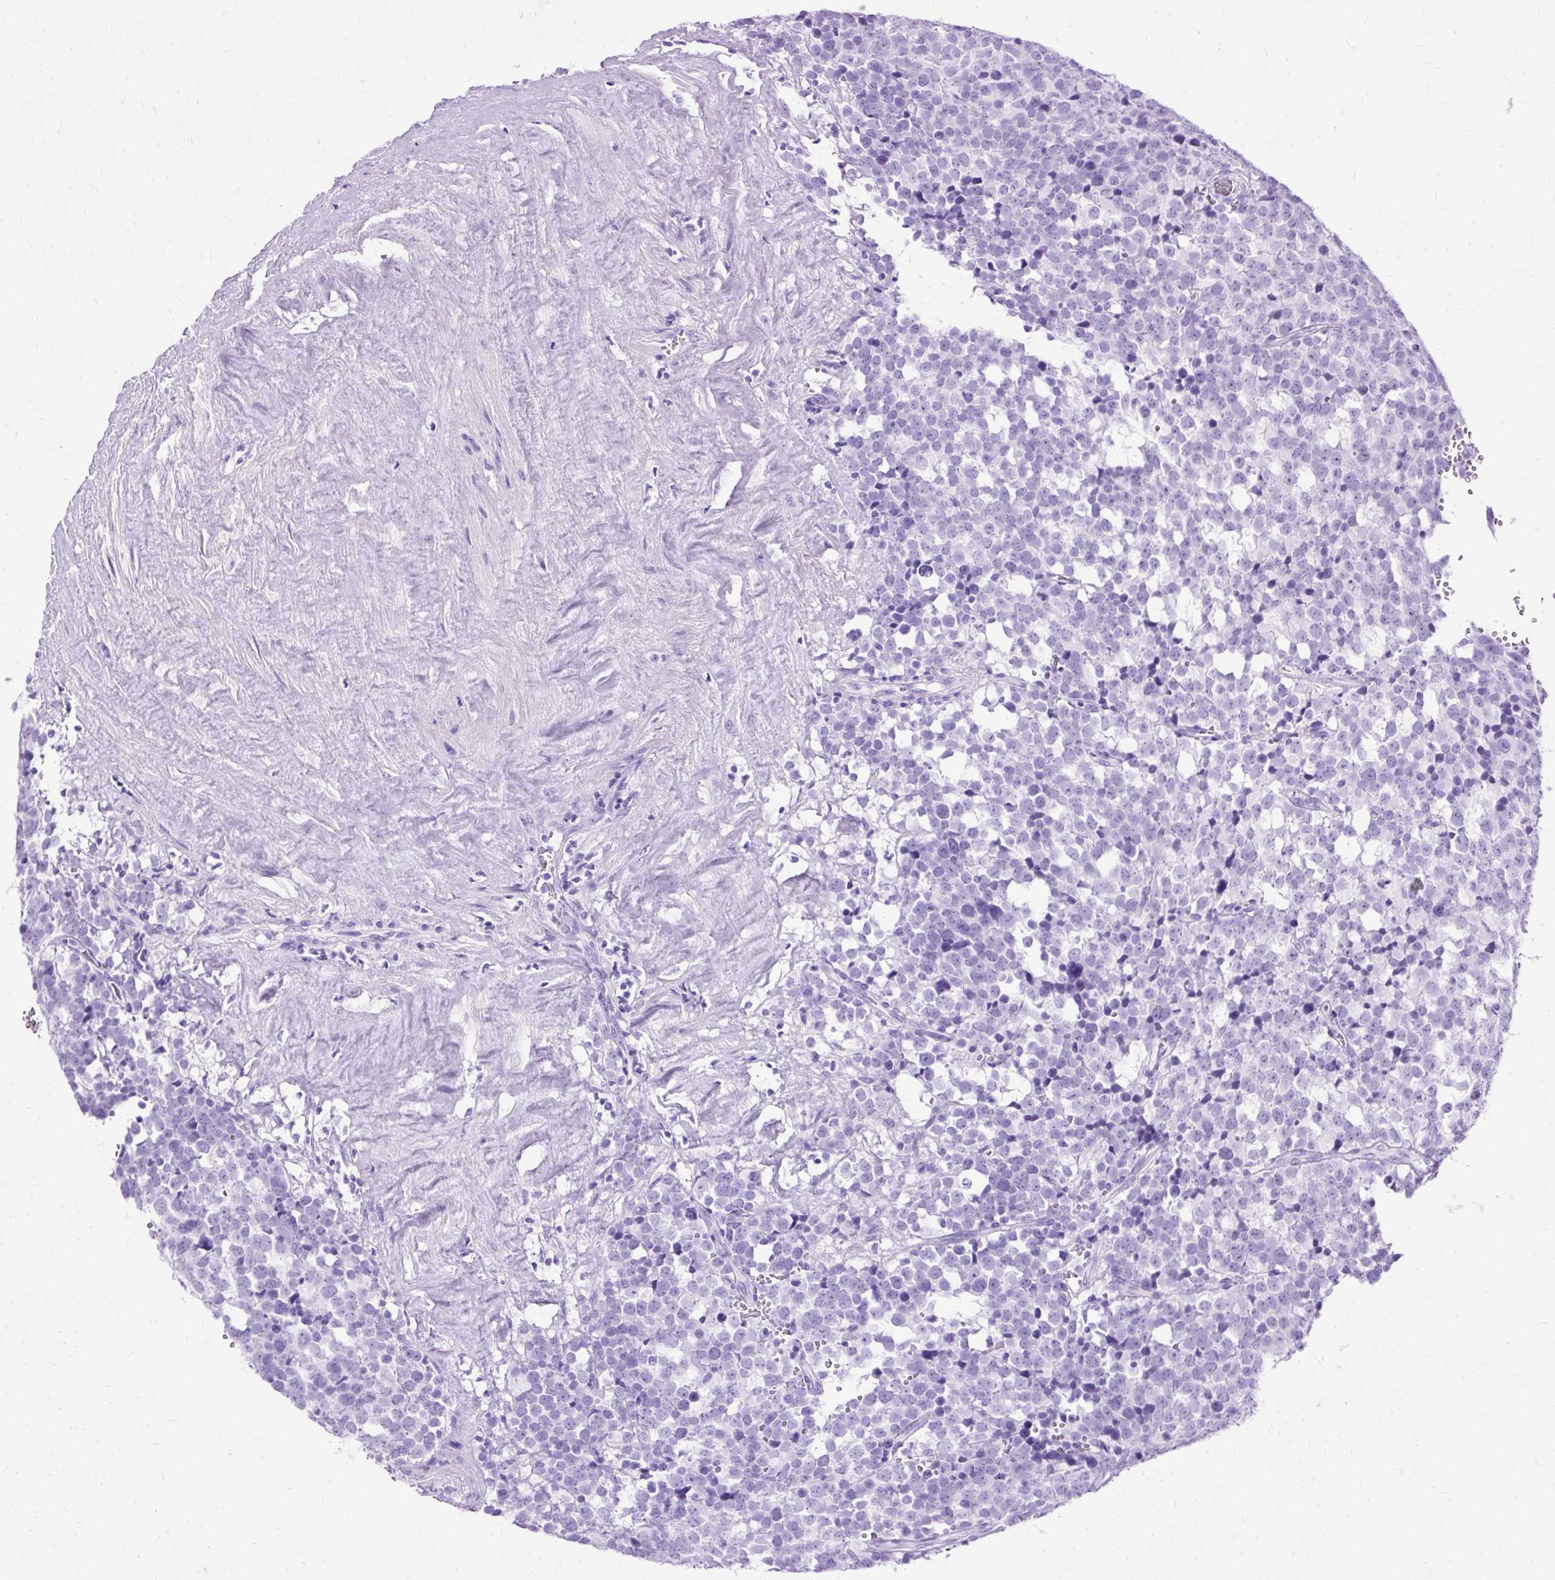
{"staining": {"intensity": "negative", "quantity": "none", "location": "none"}, "tissue": "testis cancer", "cell_type": "Tumor cells", "image_type": "cancer", "snomed": [{"axis": "morphology", "description": "Seminoma, NOS"}, {"axis": "topography", "description": "Testis"}], "caption": "This is an immunohistochemistry (IHC) photomicrograph of human testis seminoma. There is no staining in tumor cells.", "gene": "SLC8A2", "patient": {"sex": "male", "age": 71}}